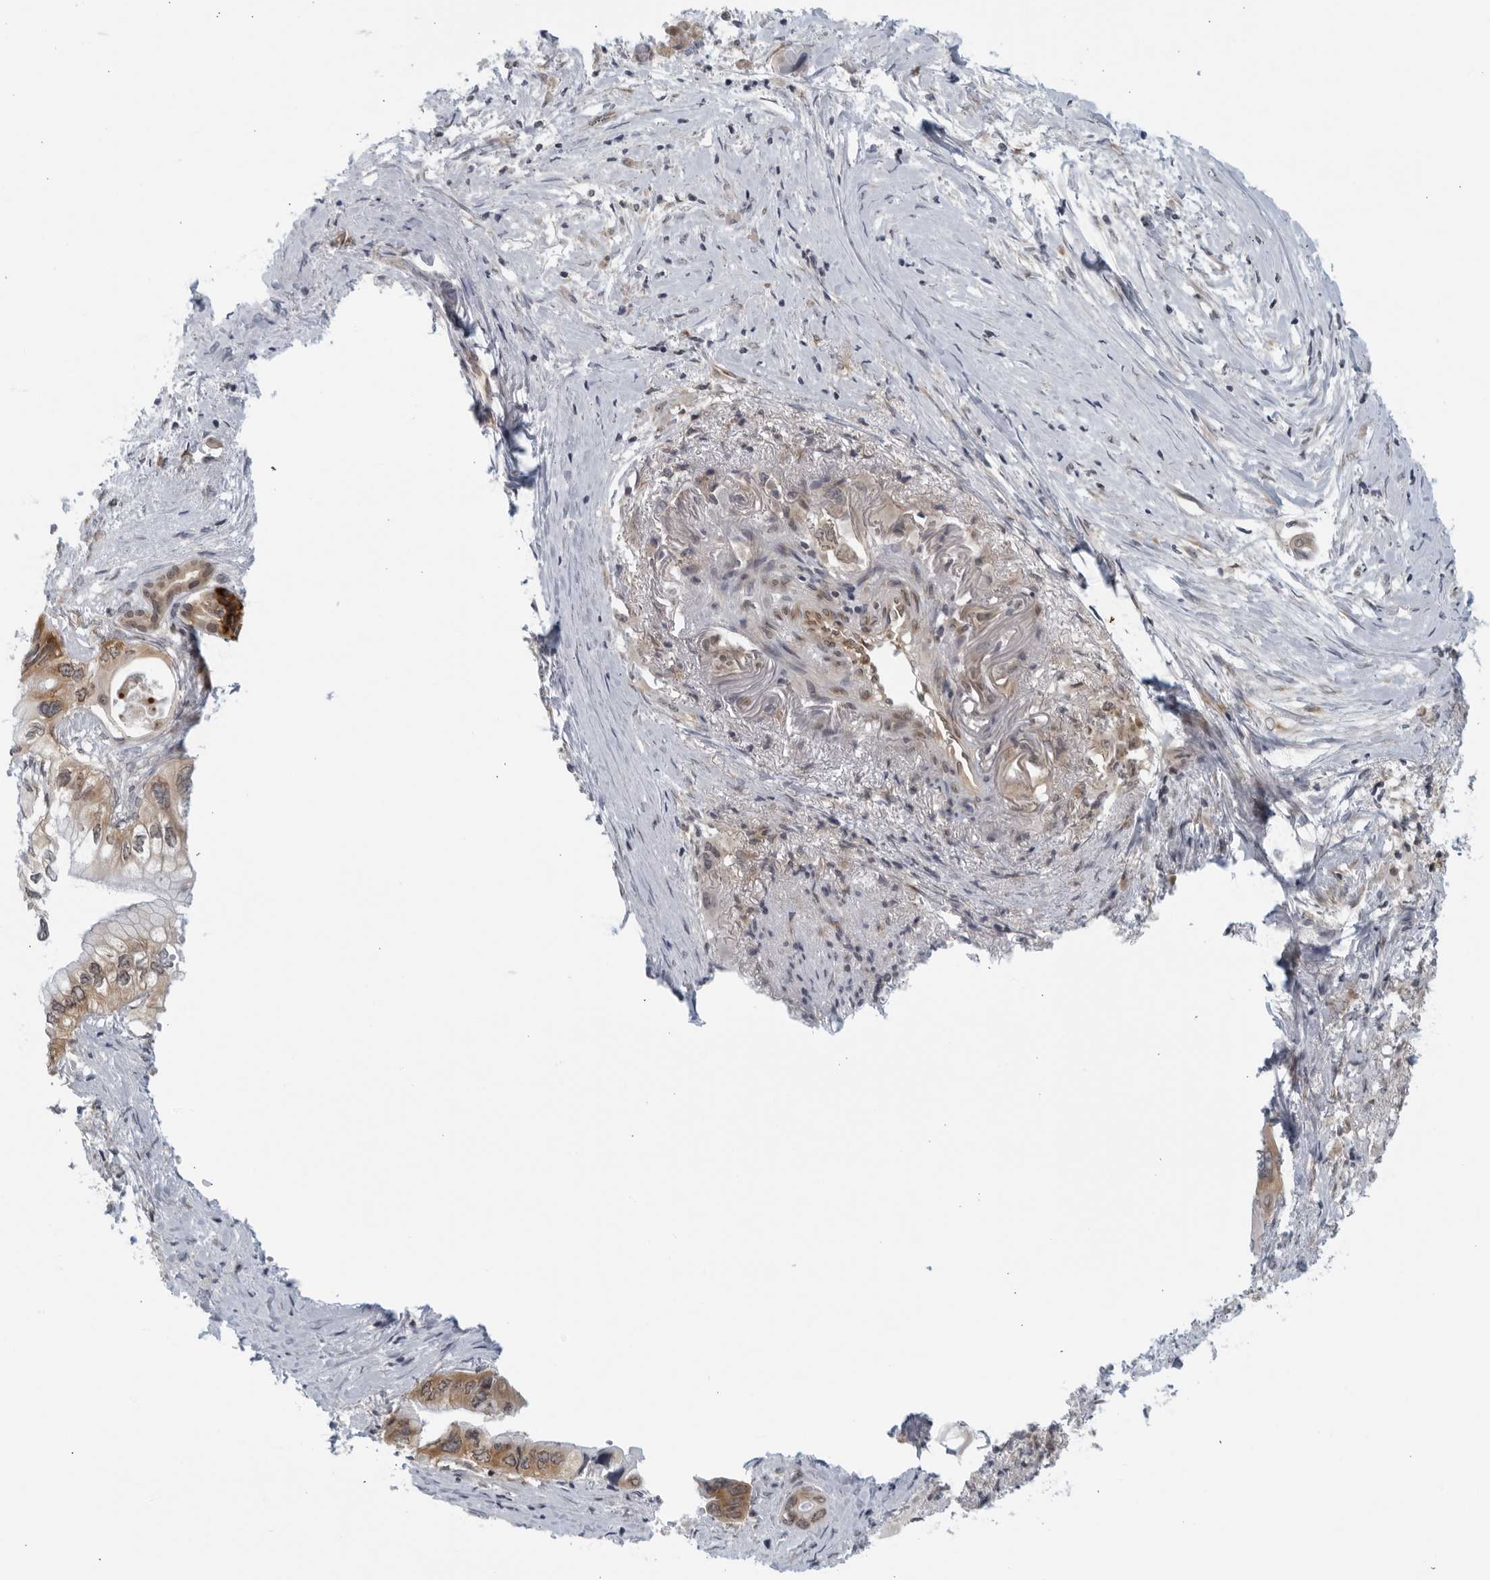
{"staining": {"intensity": "moderate", "quantity": ">75%", "location": "cytoplasmic/membranous"}, "tissue": "pancreatic cancer", "cell_type": "Tumor cells", "image_type": "cancer", "snomed": [{"axis": "morphology", "description": "Adenocarcinoma, NOS"}, {"axis": "topography", "description": "Pancreas"}], "caption": "A micrograph showing moderate cytoplasmic/membranous positivity in approximately >75% of tumor cells in pancreatic adenocarcinoma, as visualized by brown immunohistochemical staining.", "gene": "RC3H1", "patient": {"sex": "male", "age": 66}}